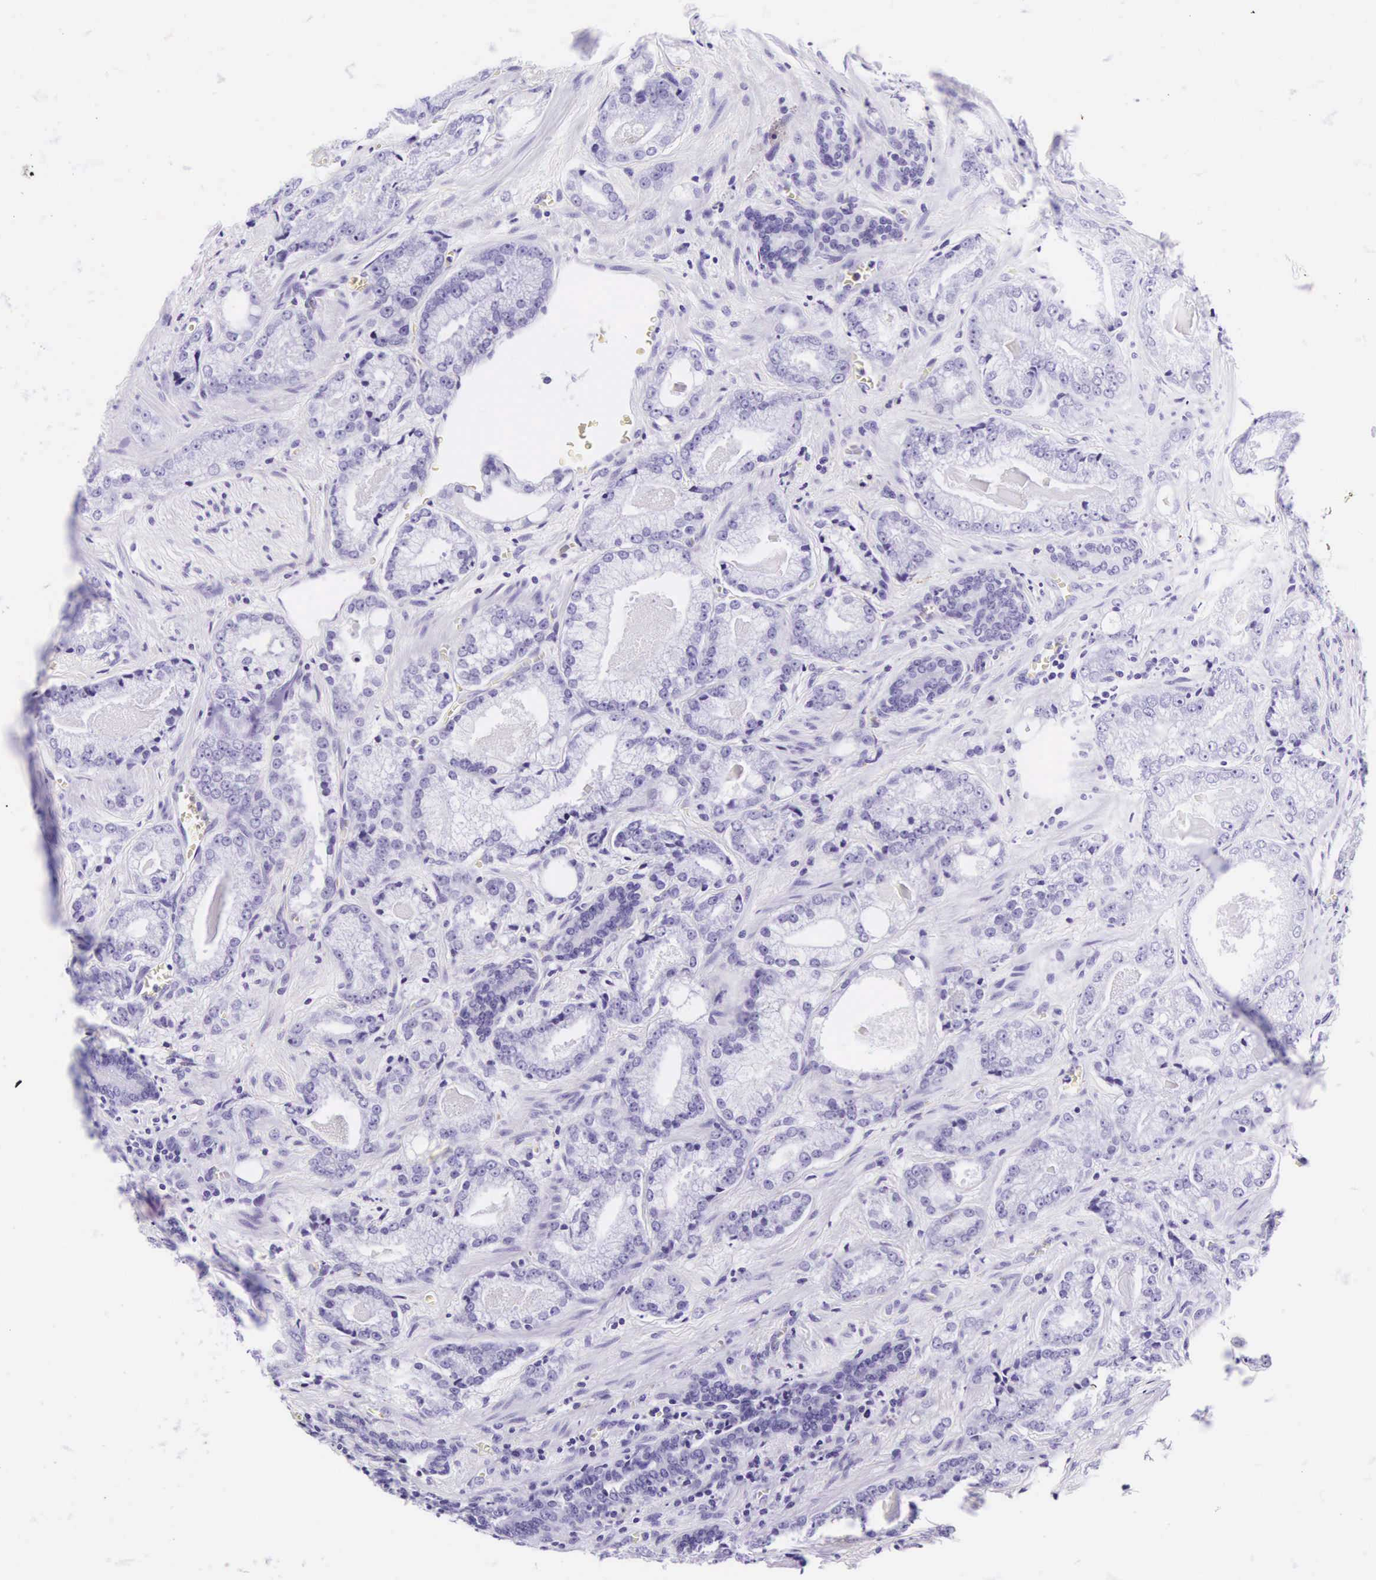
{"staining": {"intensity": "negative", "quantity": "none", "location": "none"}, "tissue": "prostate cancer", "cell_type": "Tumor cells", "image_type": "cancer", "snomed": [{"axis": "morphology", "description": "Adenocarcinoma, Medium grade"}, {"axis": "topography", "description": "Prostate"}], "caption": "This is an immunohistochemistry (IHC) image of prostate adenocarcinoma (medium-grade). There is no positivity in tumor cells.", "gene": "CD1A", "patient": {"sex": "male", "age": 68}}